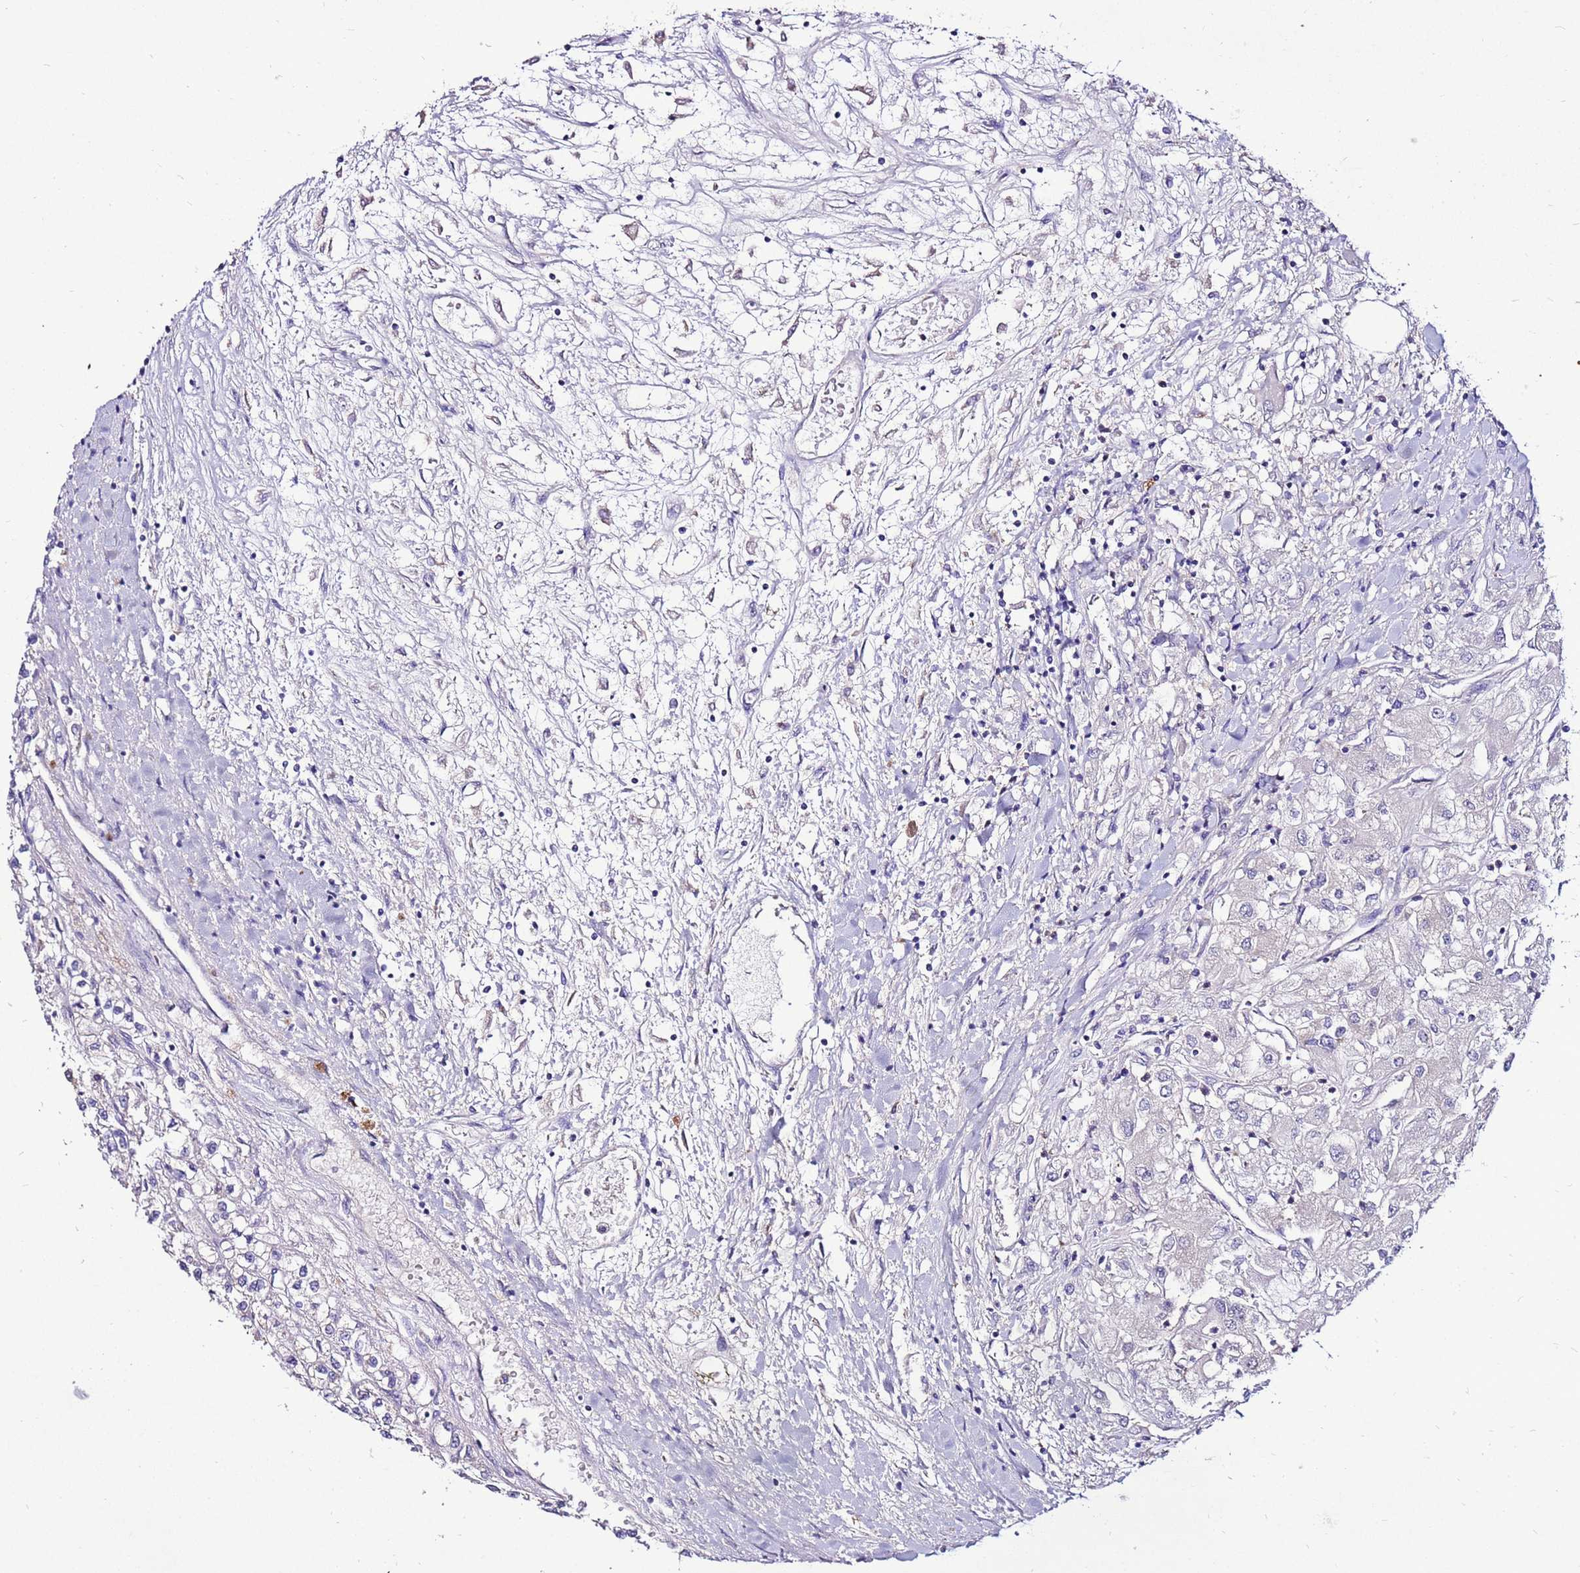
{"staining": {"intensity": "negative", "quantity": "none", "location": "none"}, "tissue": "renal cancer", "cell_type": "Tumor cells", "image_type": "cancer", "snomed": [{"axis": "morphology", "description": "Adenocarcinoma, NOS"}, {"axis": "topography", "description": "Kidney"}], "caption": "A micrograph of human renal cancer is negative for staining in tumor cells.", "gene": "TMEM106C", "patient": {"sex": "male", "age": 80}}